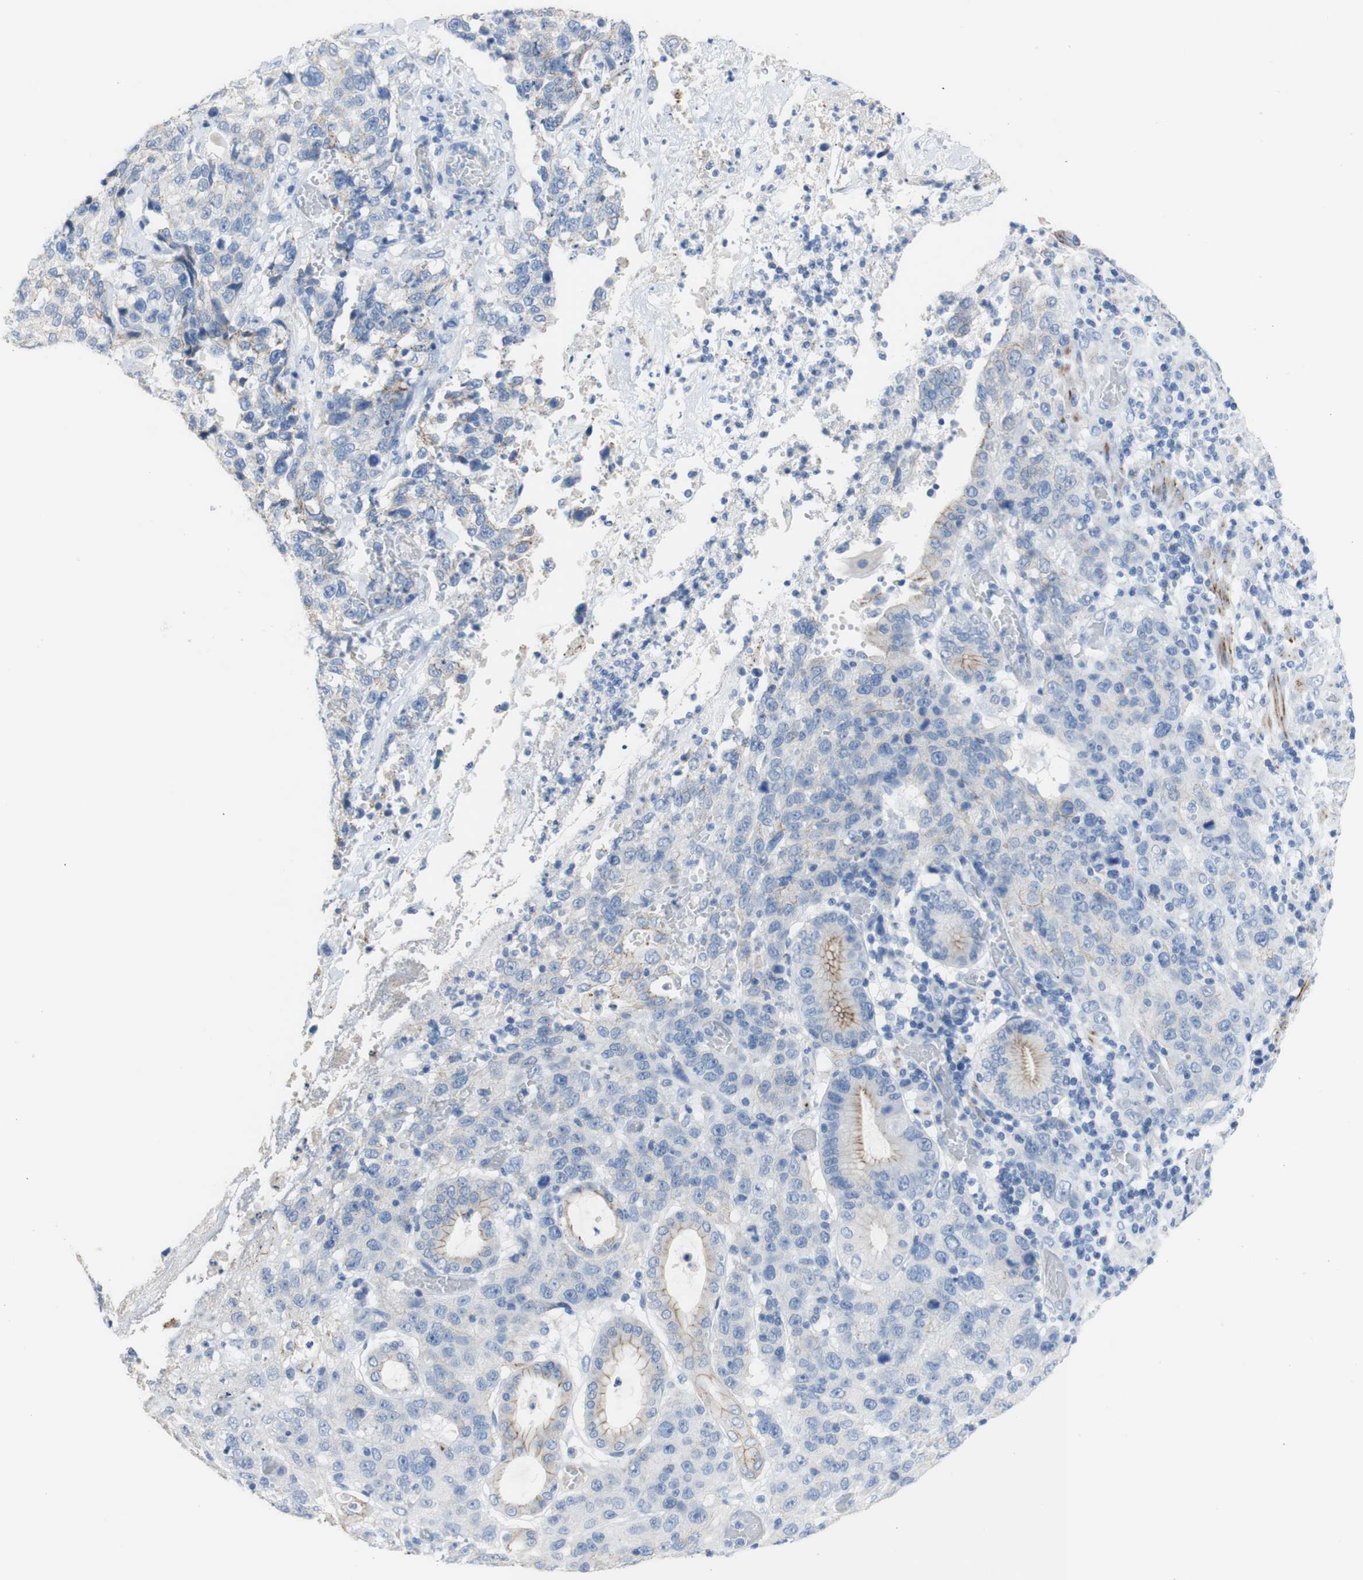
{"staining": {"intensity": "moderate", "quantity": "<25%", "location": "cytoplasmic/membranous"}, "tissue": "stomach cancer", "cell_type": "Tumor cells", "image_type": "cancer", "snomed": [{"axis": "morphology", "description": "Normal tissue, NOS"}, {"axis": "morphology", "description": "Adenocarcinoma, NOS"}, {"axis": "topography", "description": "Stomach"}], "caption": "Immunohistochemistry (IHC) staining of stomach adenocarcinoma, which demonstrates low levels of moderate cytoplasmic/membranous staining in approximately <25% of tumor cells indicating moderate cytoplasmic/membranous protein positivity. The staining was performed using DAB (brown) for protein detection and nuclei were counterstained in hematoxylin (blue).", "gene": "DSC2", "patient": {"sex": "male", "age": 48}}